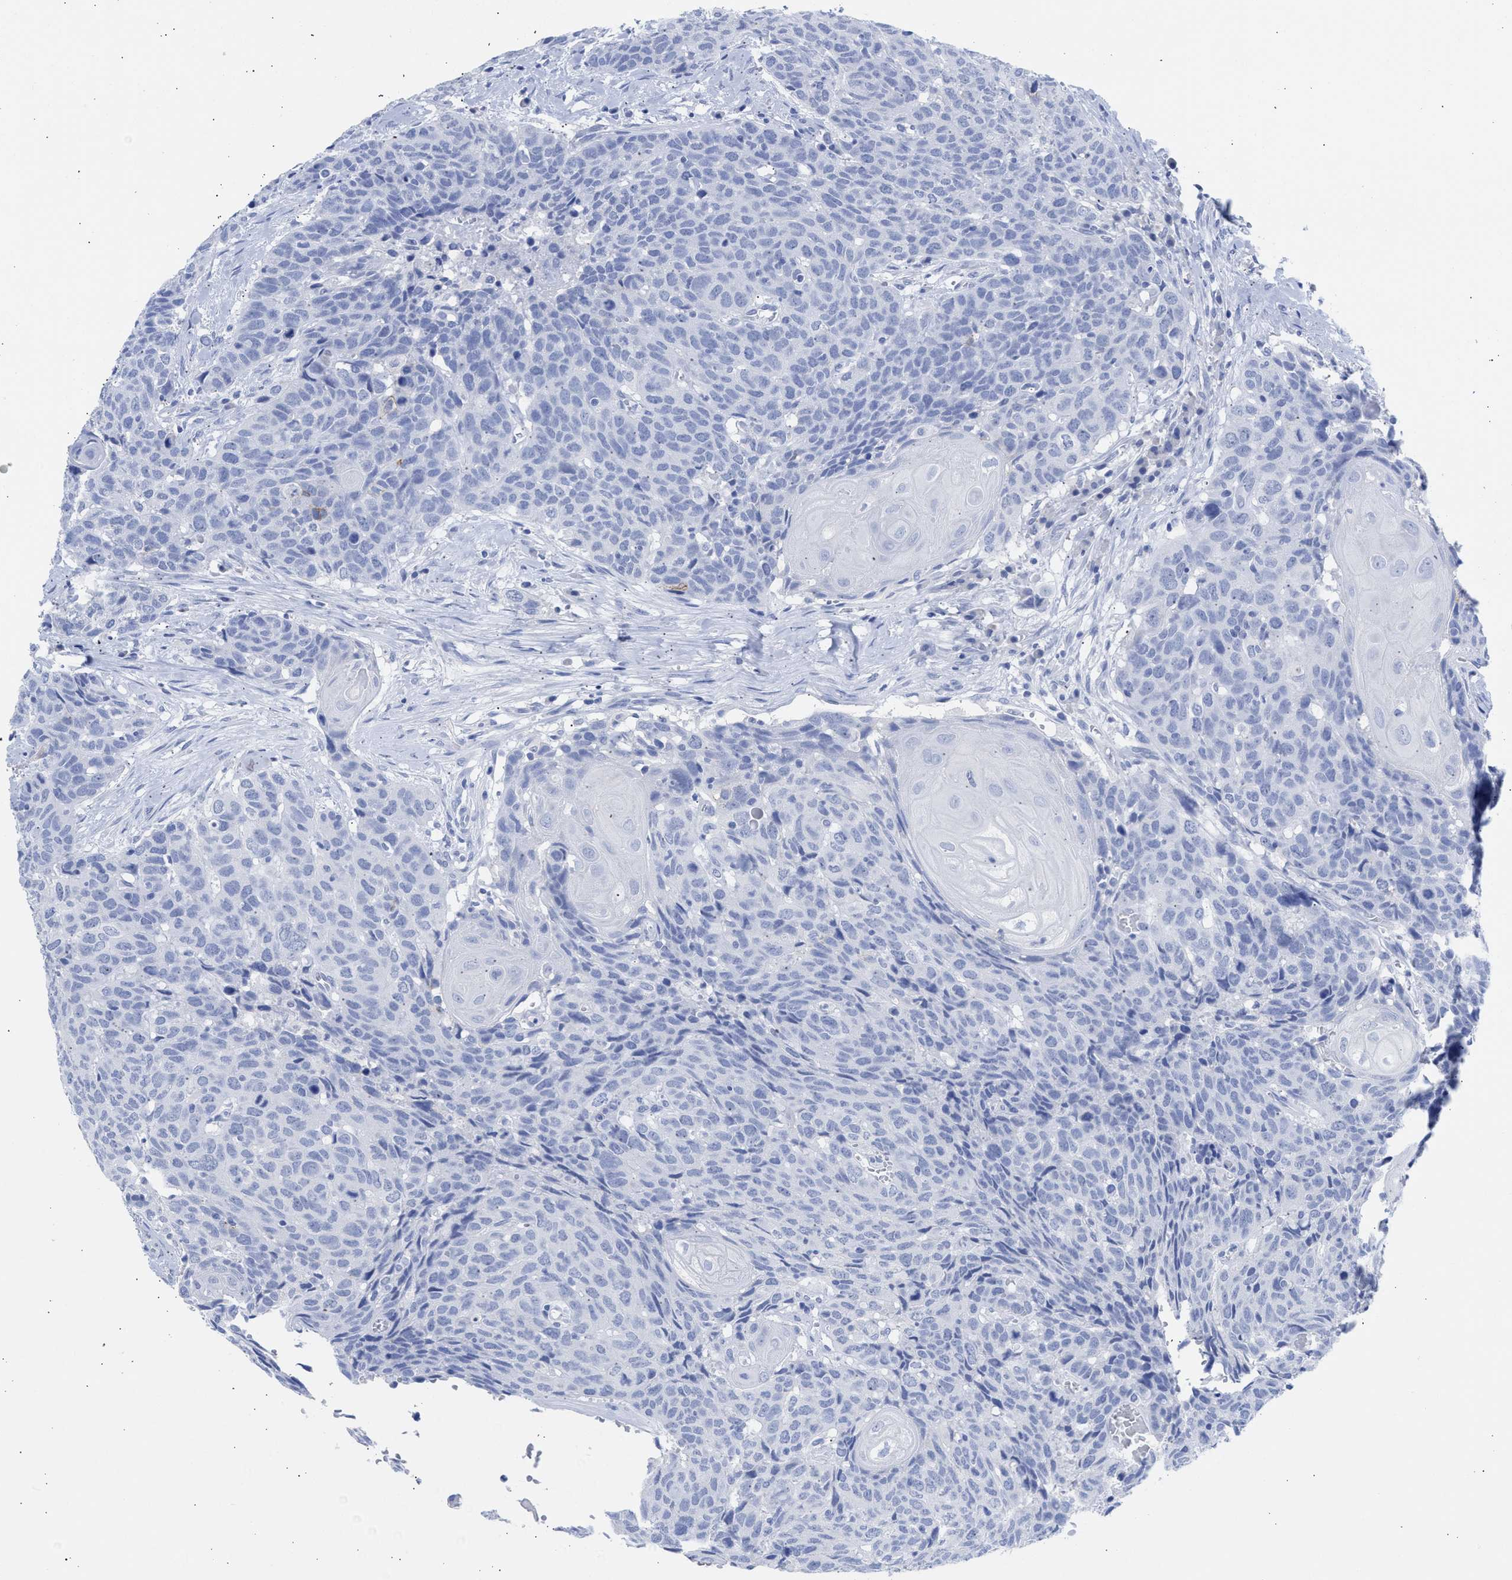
{"staining": {"intensity": "negative", "quantity": "none", "location": "none"}, "tissue": "head and neck cancer", "cell_type": "Tumor cells", "image_type": "cancer", "snomed": [{"axis": "morphology", "description": "Squamous cell carcinoma, NOS"}, {"axis": "topography", "description": "Head-Neck"}], "caption": "Immunohistochemistry (IHC) photomicrograph of human head and neck cancer (squamous cell carcinoma) stained for a protein (brown), which displays no expression in tumor cells. The staining was performed using DAB to visualize the protein expression in brown, while the nuclei were stained in blue with hematoxylin (Magnification: 20x).", "gene": "NCAM1", "patient": {"sex": "male", "age": 66}}